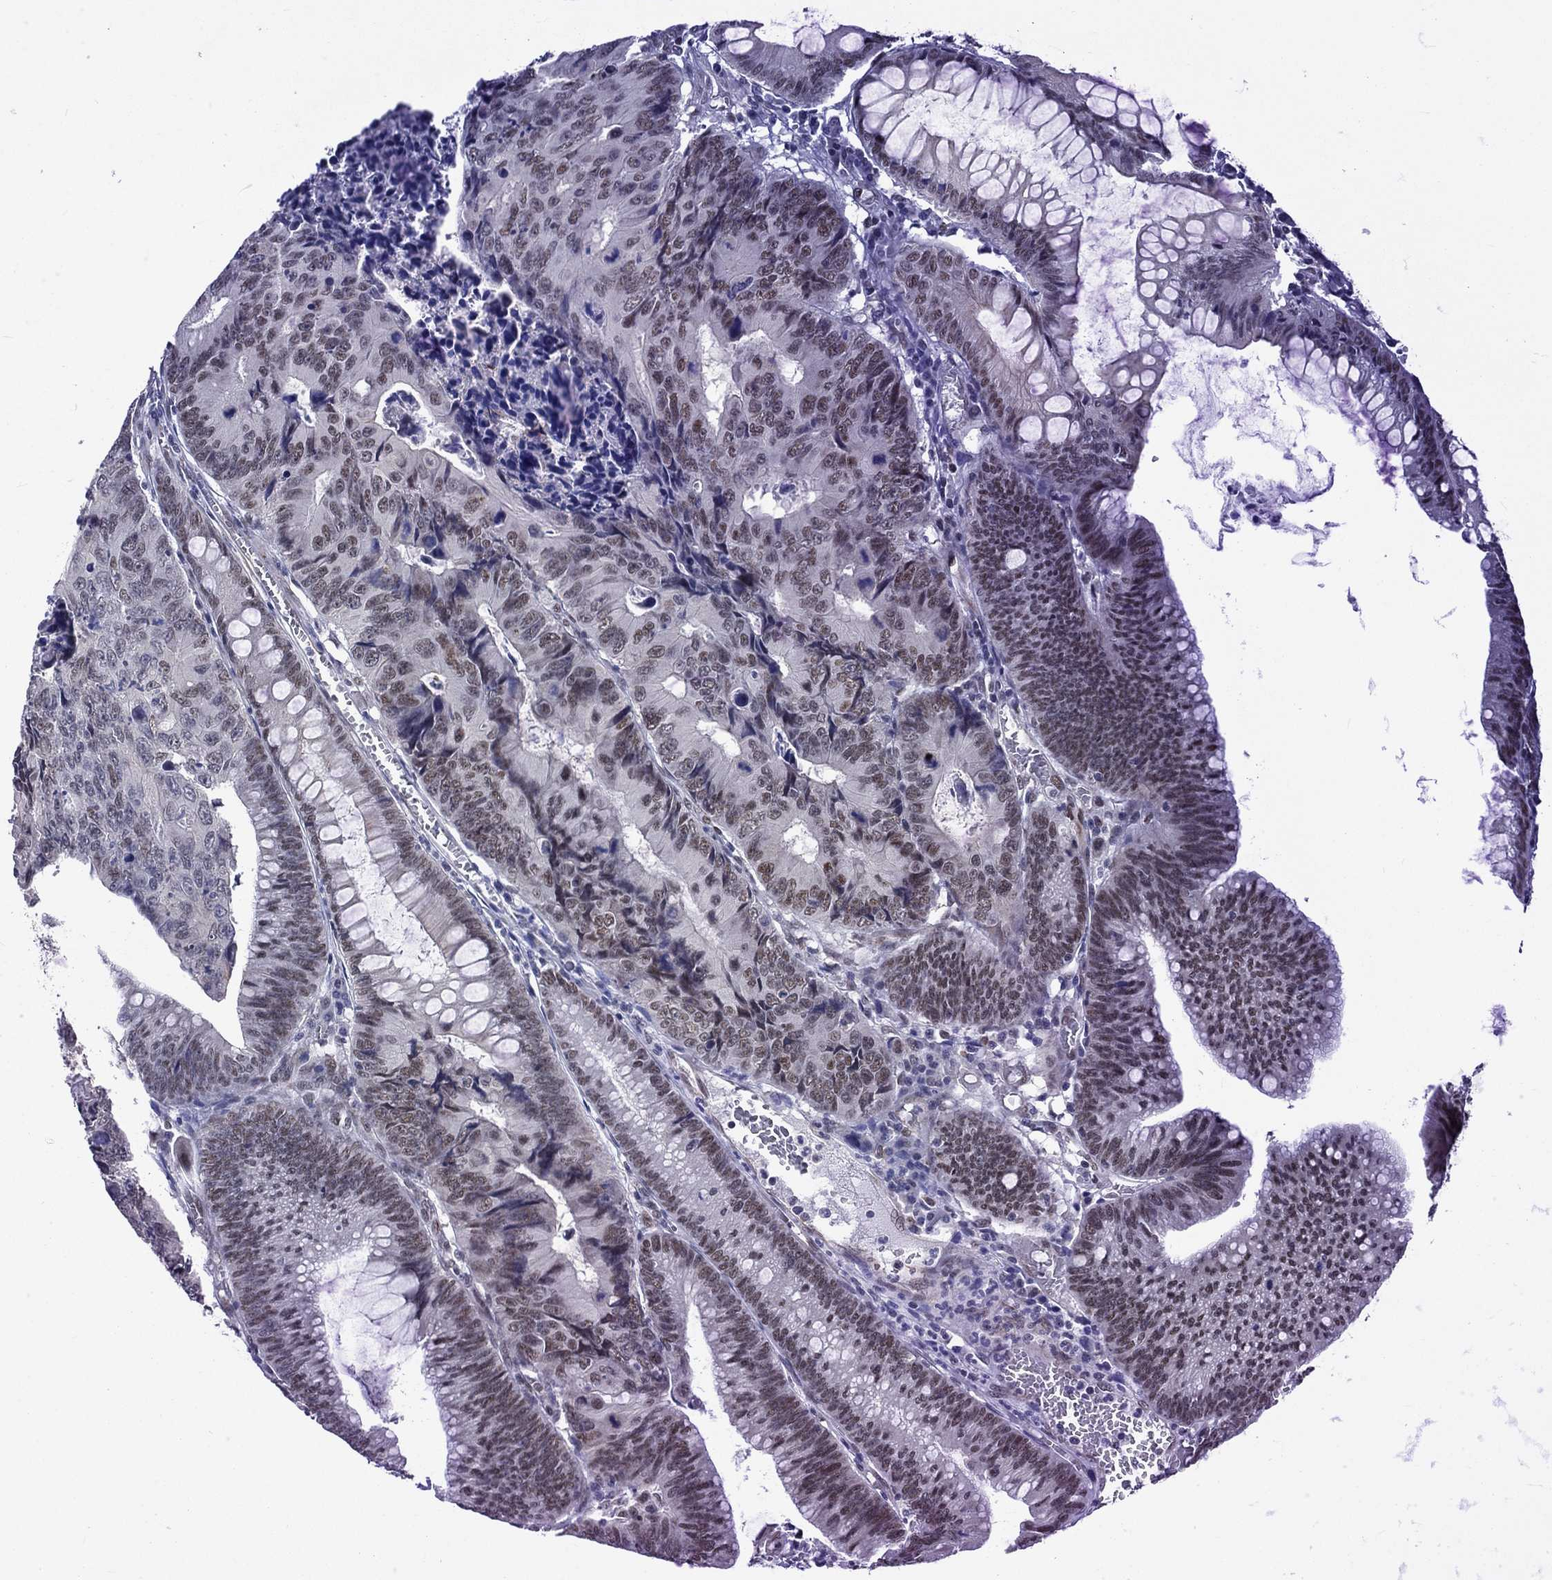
{"staining": {"intensity": "negative", "quantity": "none", "location": "none"}, "tissue": "colorectal cancer", "cell_type": "Tumor cells", "image_type": "cancer", "snomed": [{"axis": "morphology", "description": "Adenocarcinoma, NOS"}, {"axis": "topography", "description": "Colon"}], "caption": "Immunohistochemistry (IHC) histopathology image of human colorectal adenocarcinoma stained for a protein (brown), which shows no expression in tumor cells. (IHC, brightfield microscopy, high magnification).", "gene": "ZBED1", "patient": {"sex": "female", "age": 87}}